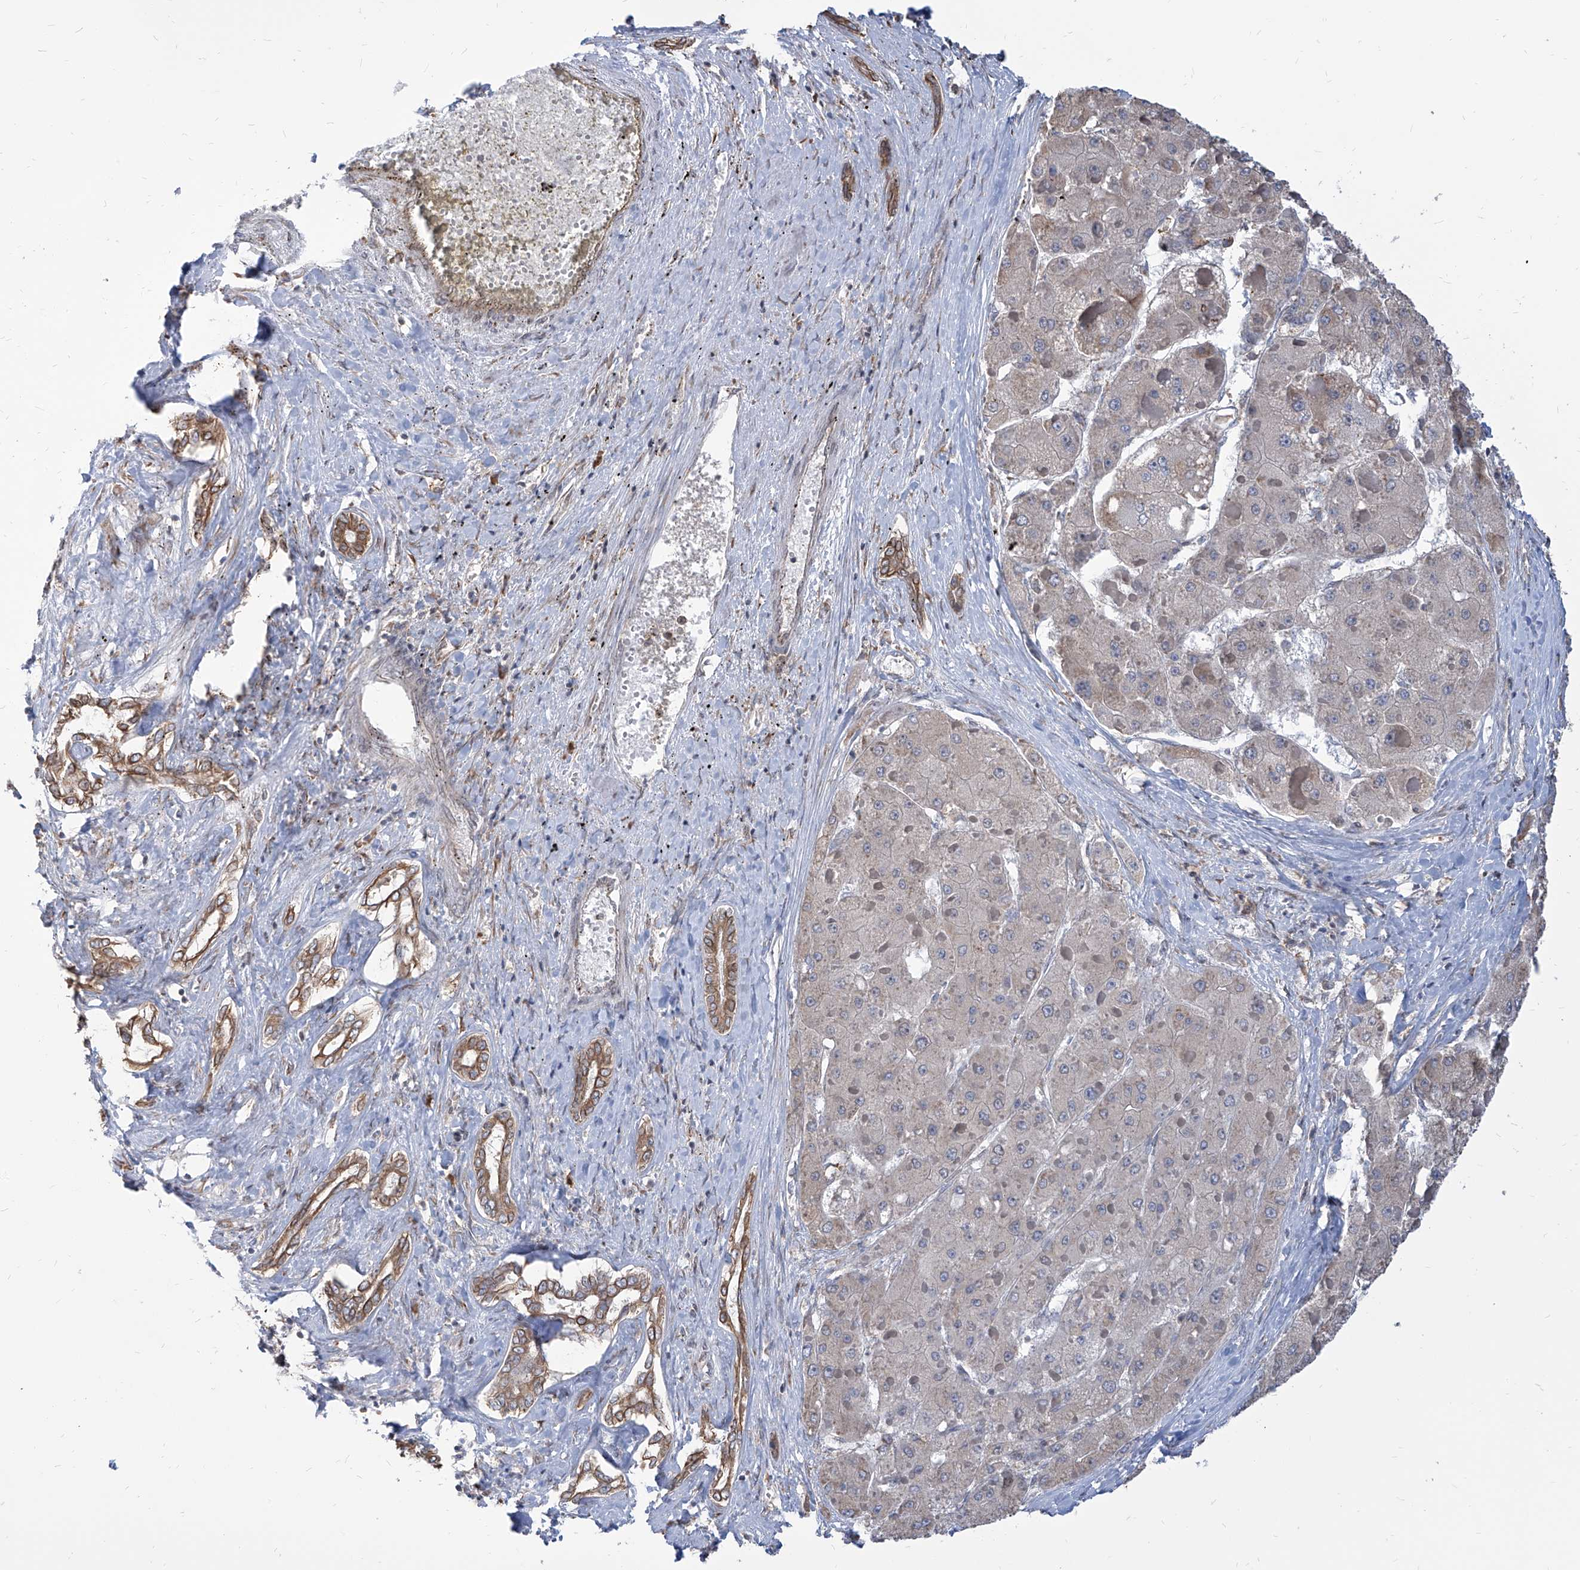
{"staining": {"intensity": "negative", "quantity": "none", "location": "none"}, "tissue": "liver cancer", "cell_type": "Tumor cells", "image_type": "cancer", "snomed": [{"axis": "morphology", "description": "Carcinoma, Hepatocellular, NOS"}, {"axis": "topography", "description": "Liver"}], "caption": "Immunohistochemistry (IHC) of liver cancer exhibits no staining in tumor cells.", "gene": "FAM83B", "patient": {"sex": "female", "age": 73}}